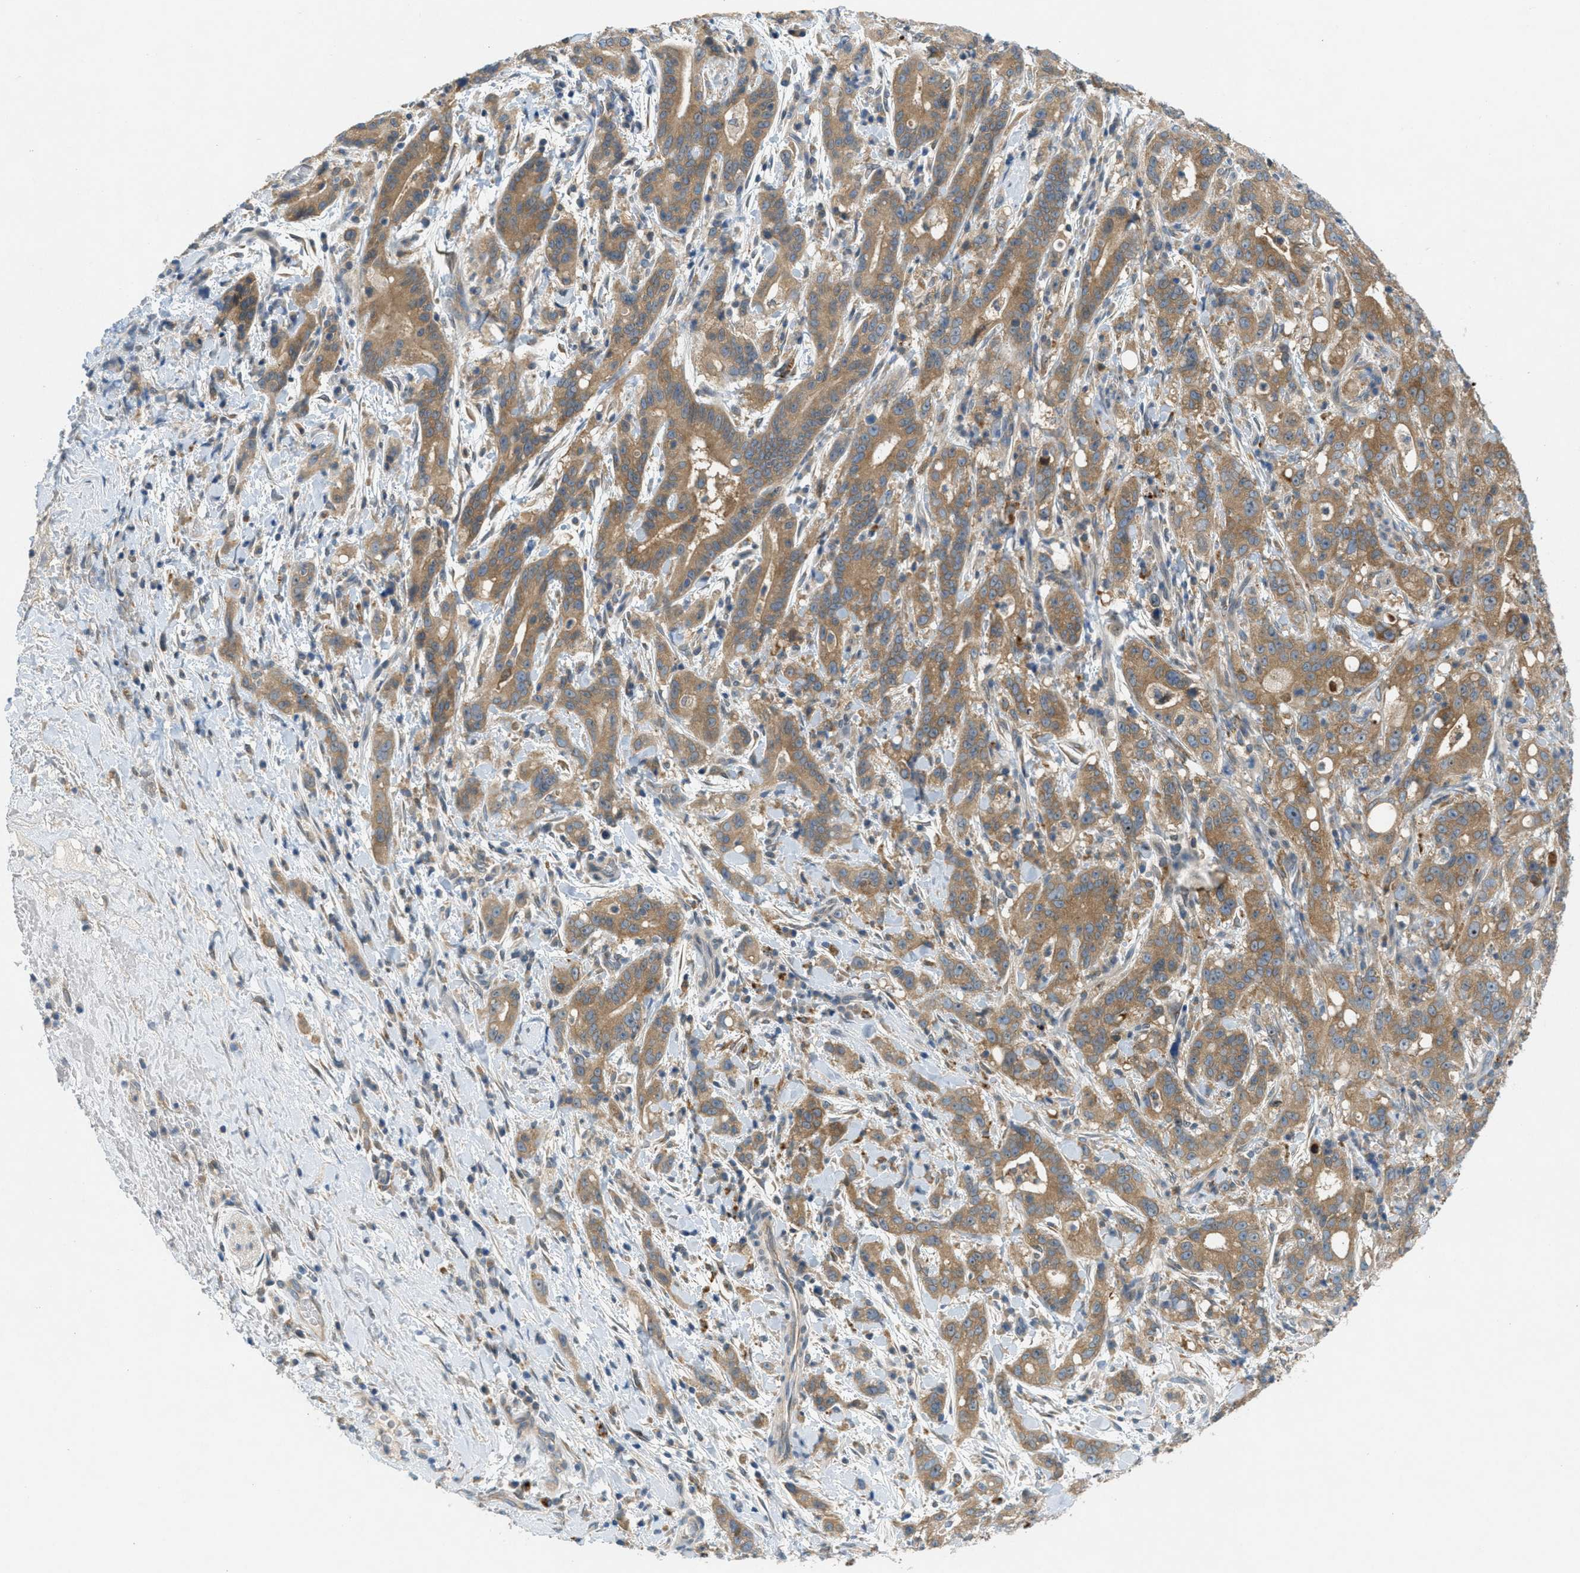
{"staining": {"intensity": "moderate", "quantity": ">75%", "location": "cytoplasmic/membranous"}, "tissue": "liver cancer", "cell_type": "Tumor cells", "image_type": "cancer", "snomed": [{"axis": "morphology", "description": "Cholangiocarcinoma"}, {"axis": "topography", "description": "Liver"}], "caption": "Moderate cytoplasmic/membranous positivity for a protein is present in about >75% of tumor cells of cholangiocarcinoma (liver) using immunohistochemistry.", "gene": "SIGMAR1", "patient": {"sex": "female", "age": 38}}